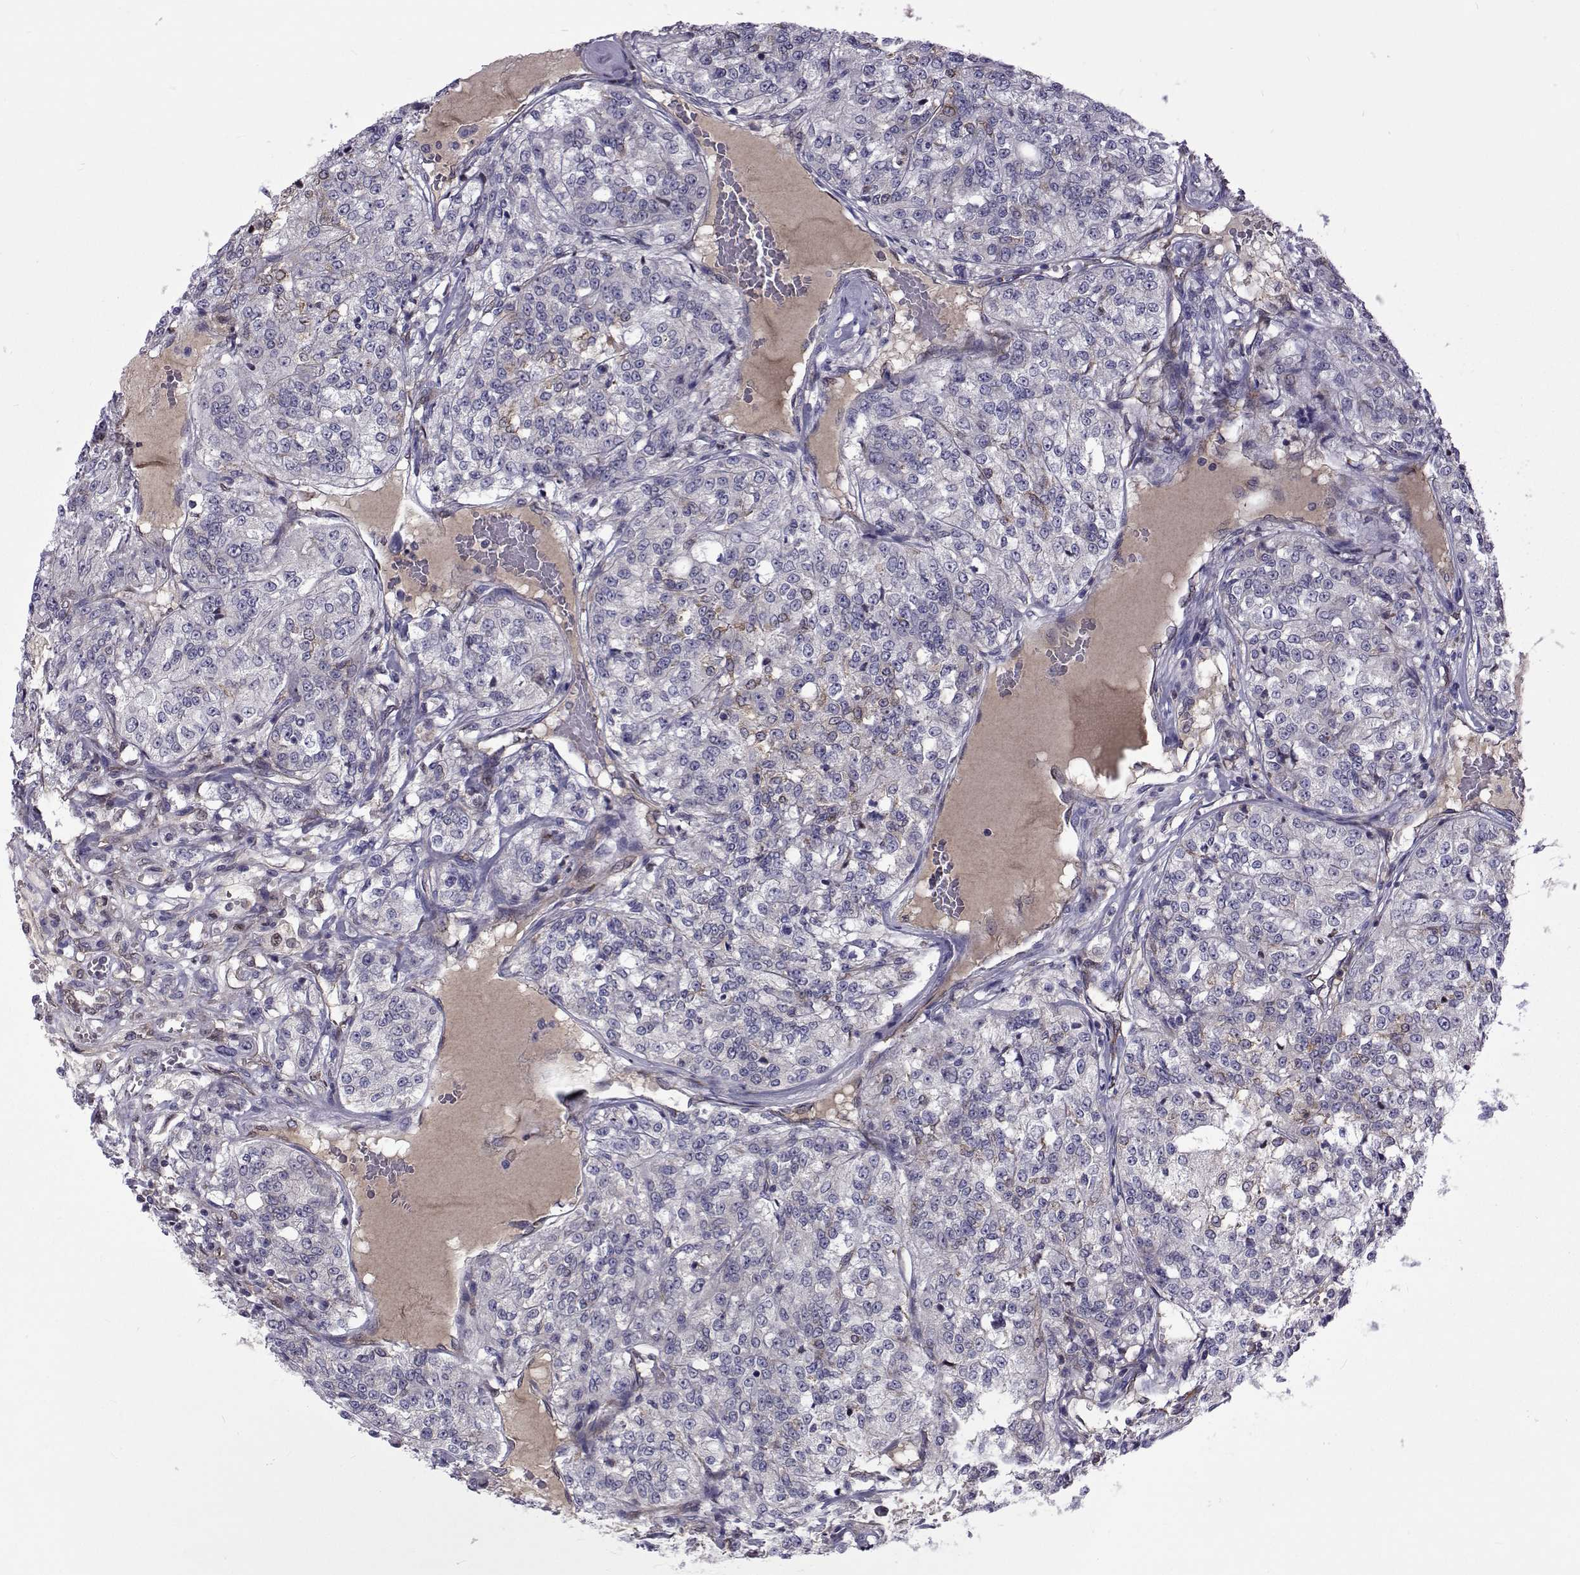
{"staining": {"intensity": "negative", "quantity": "none", "location": "none"}, "tissue": "renal cancer", "cell_type": "Tumor cells", "image_type": "cancer", "snomed": [{"axis": "morphology", "description": "Adenocarcinoma, NOS"}, {"axis": "topography", "description": "Kidney"}], "caption": "Renal adenocarcinoma stained for a protein using IHC shows no staining tumor cells.", "gene": "TCF15", "patient": {"sex": "female", "age": 63}}